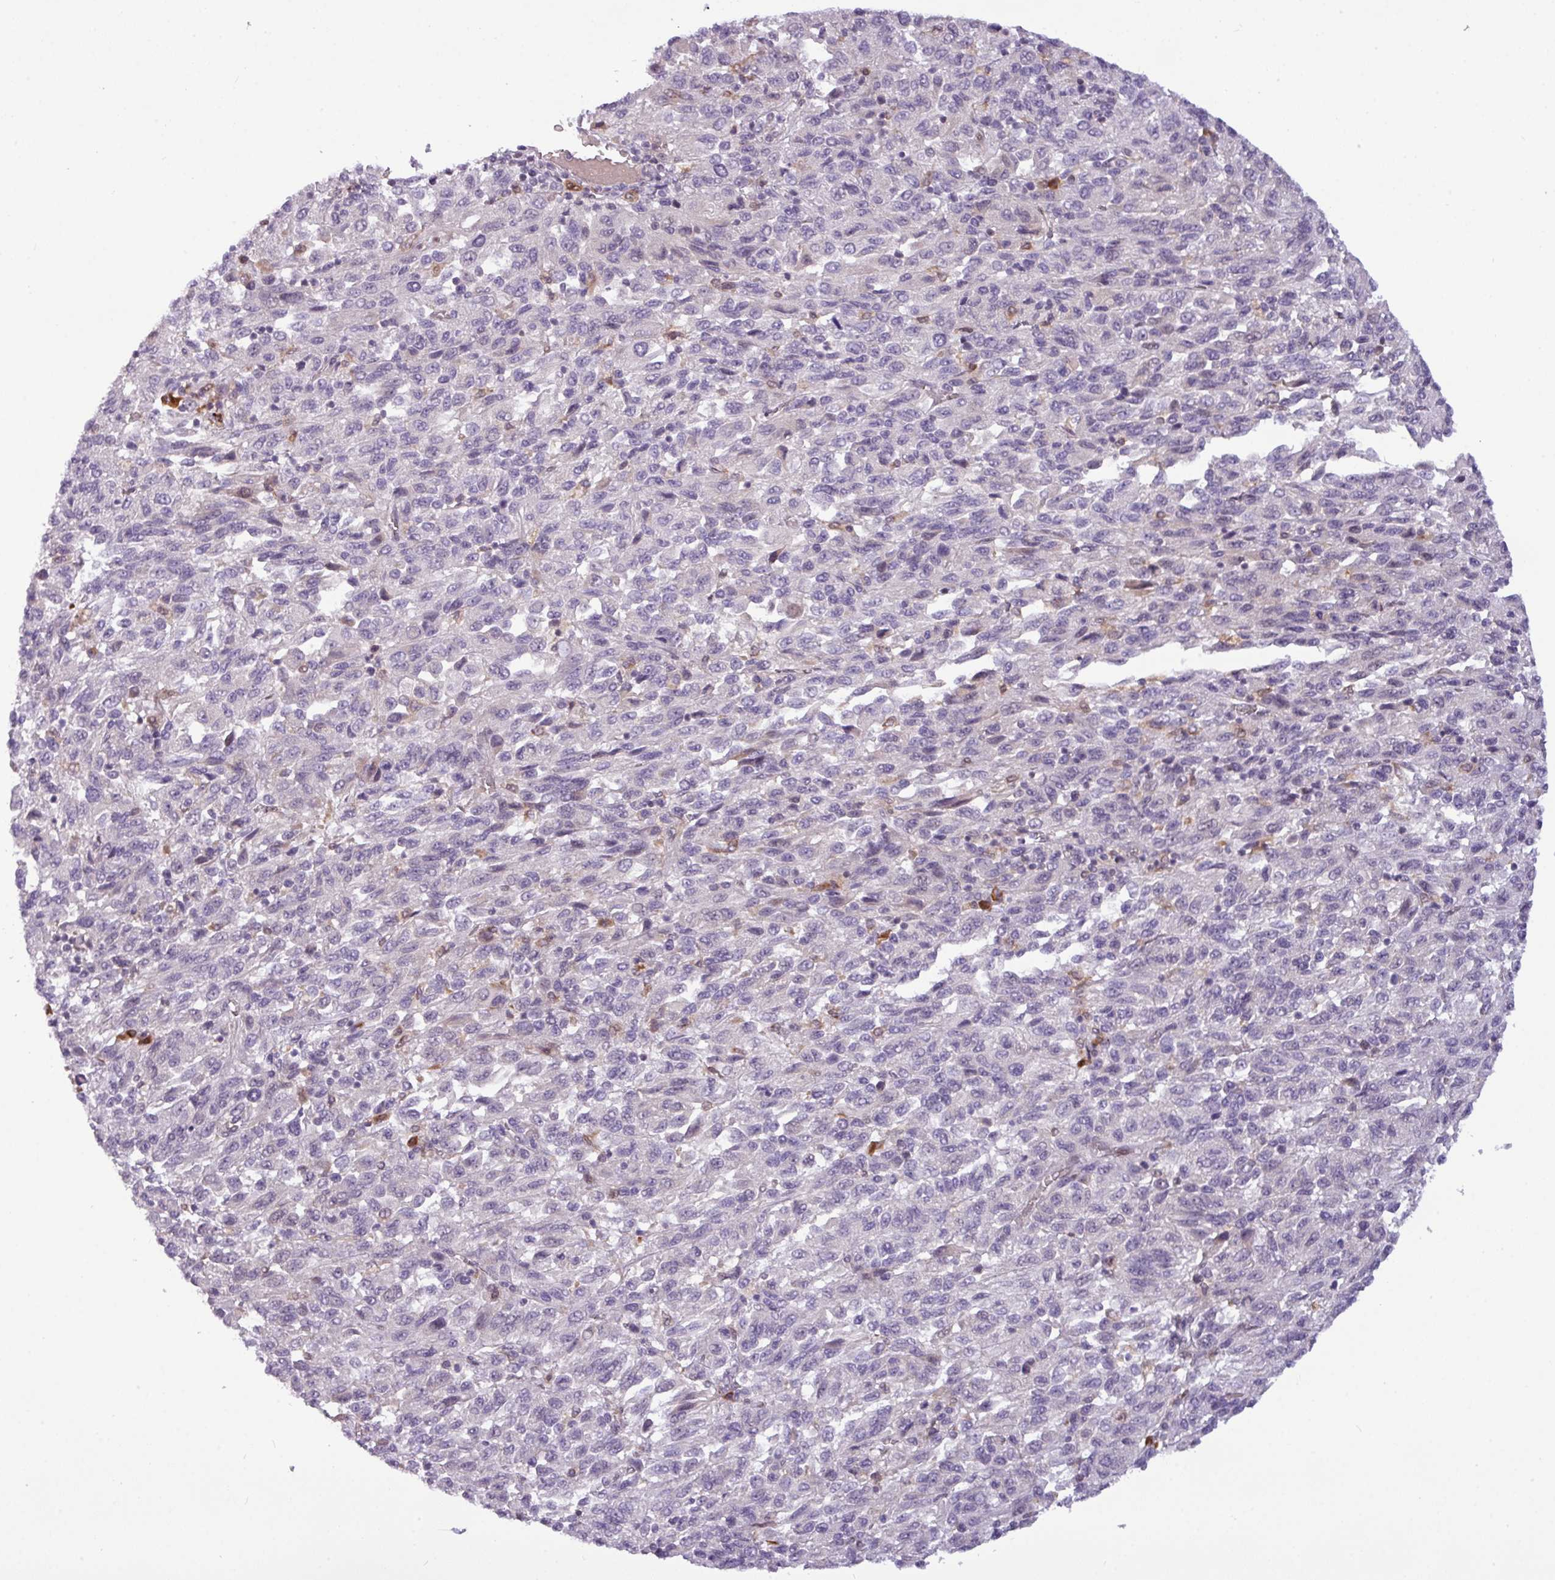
{"staining": {"intensity": "negative", "quantity": "none", "location": "none"}, "tissue": "melanoma", "cell_type": "Tumor cells", "image_type": "cancer", "snomed": [{"axis": "morphology", "description": "Malignant melanoma, Metastatic site"}, {"axis": "topography", "description": "Lung"}], "caption": "Photomicrograph shows no protein expression in tumor cells of malignant melanoma (metastatic site) tissue.", "gene": "SLC66A2", "patient": {"sex": "male", "age": 64}}